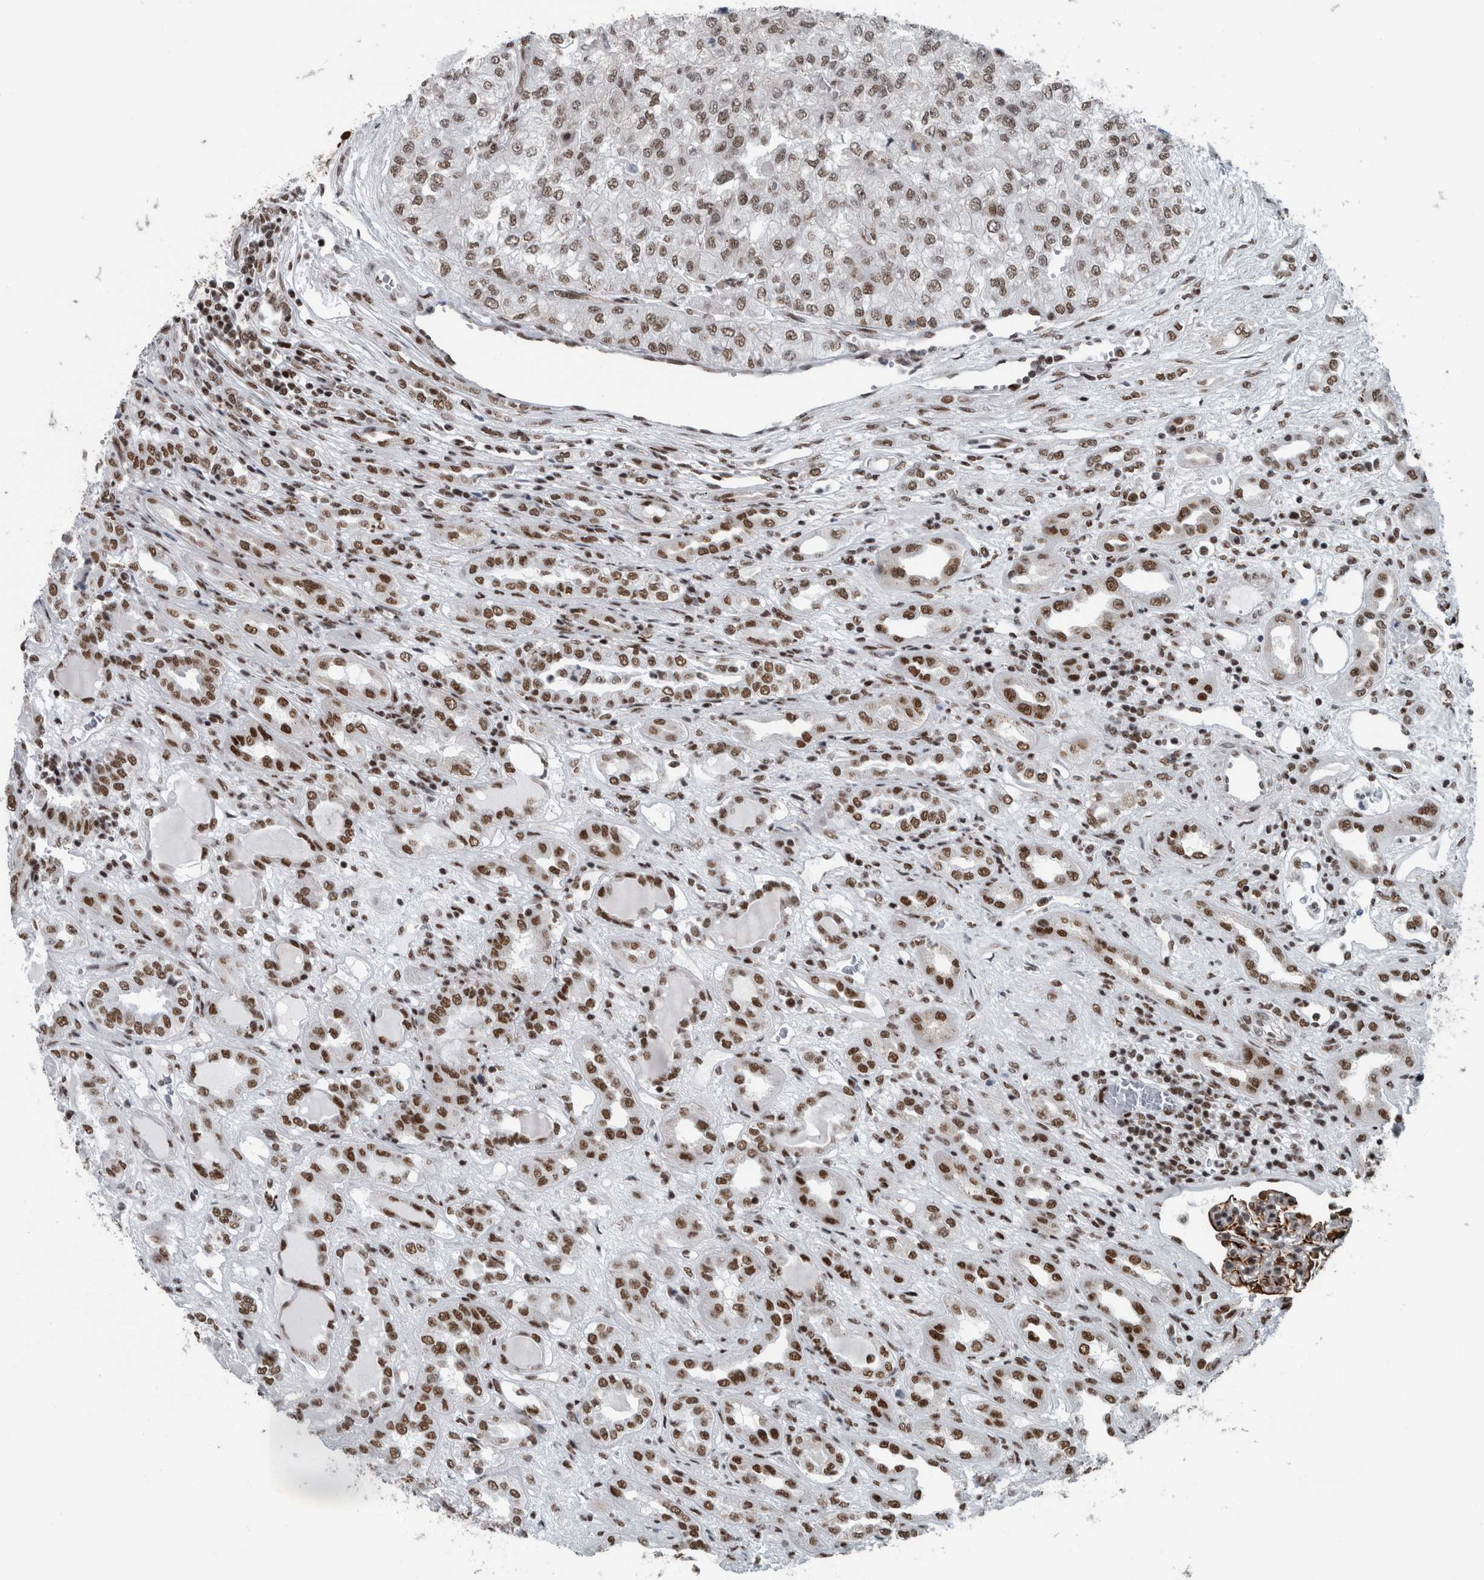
{"staining": {"intensity": "moderate", "quantity": ">75%", "location": "nuclear"}, "tissue": "renal cancer", "cell_type": "Tumor cells", "image_type": "cancer", "snomed": [{"axis": "morphology", "description": "Adenocarcinoma, NOS"}, {"axis": "topography", "description": "Kidney"}], "caption": "High-magnification brightfield microscopy of renal adenocarcinoma stained with DAB (3,3'-diaminobenzidine) (brown) and counterstained with hematoxylin (blue). tumor cells exhibit moderate nuclear staining is present in about>75% of cells.", "gene": "DNMT3A", "patient": {"sex": "female", "age": 54}}